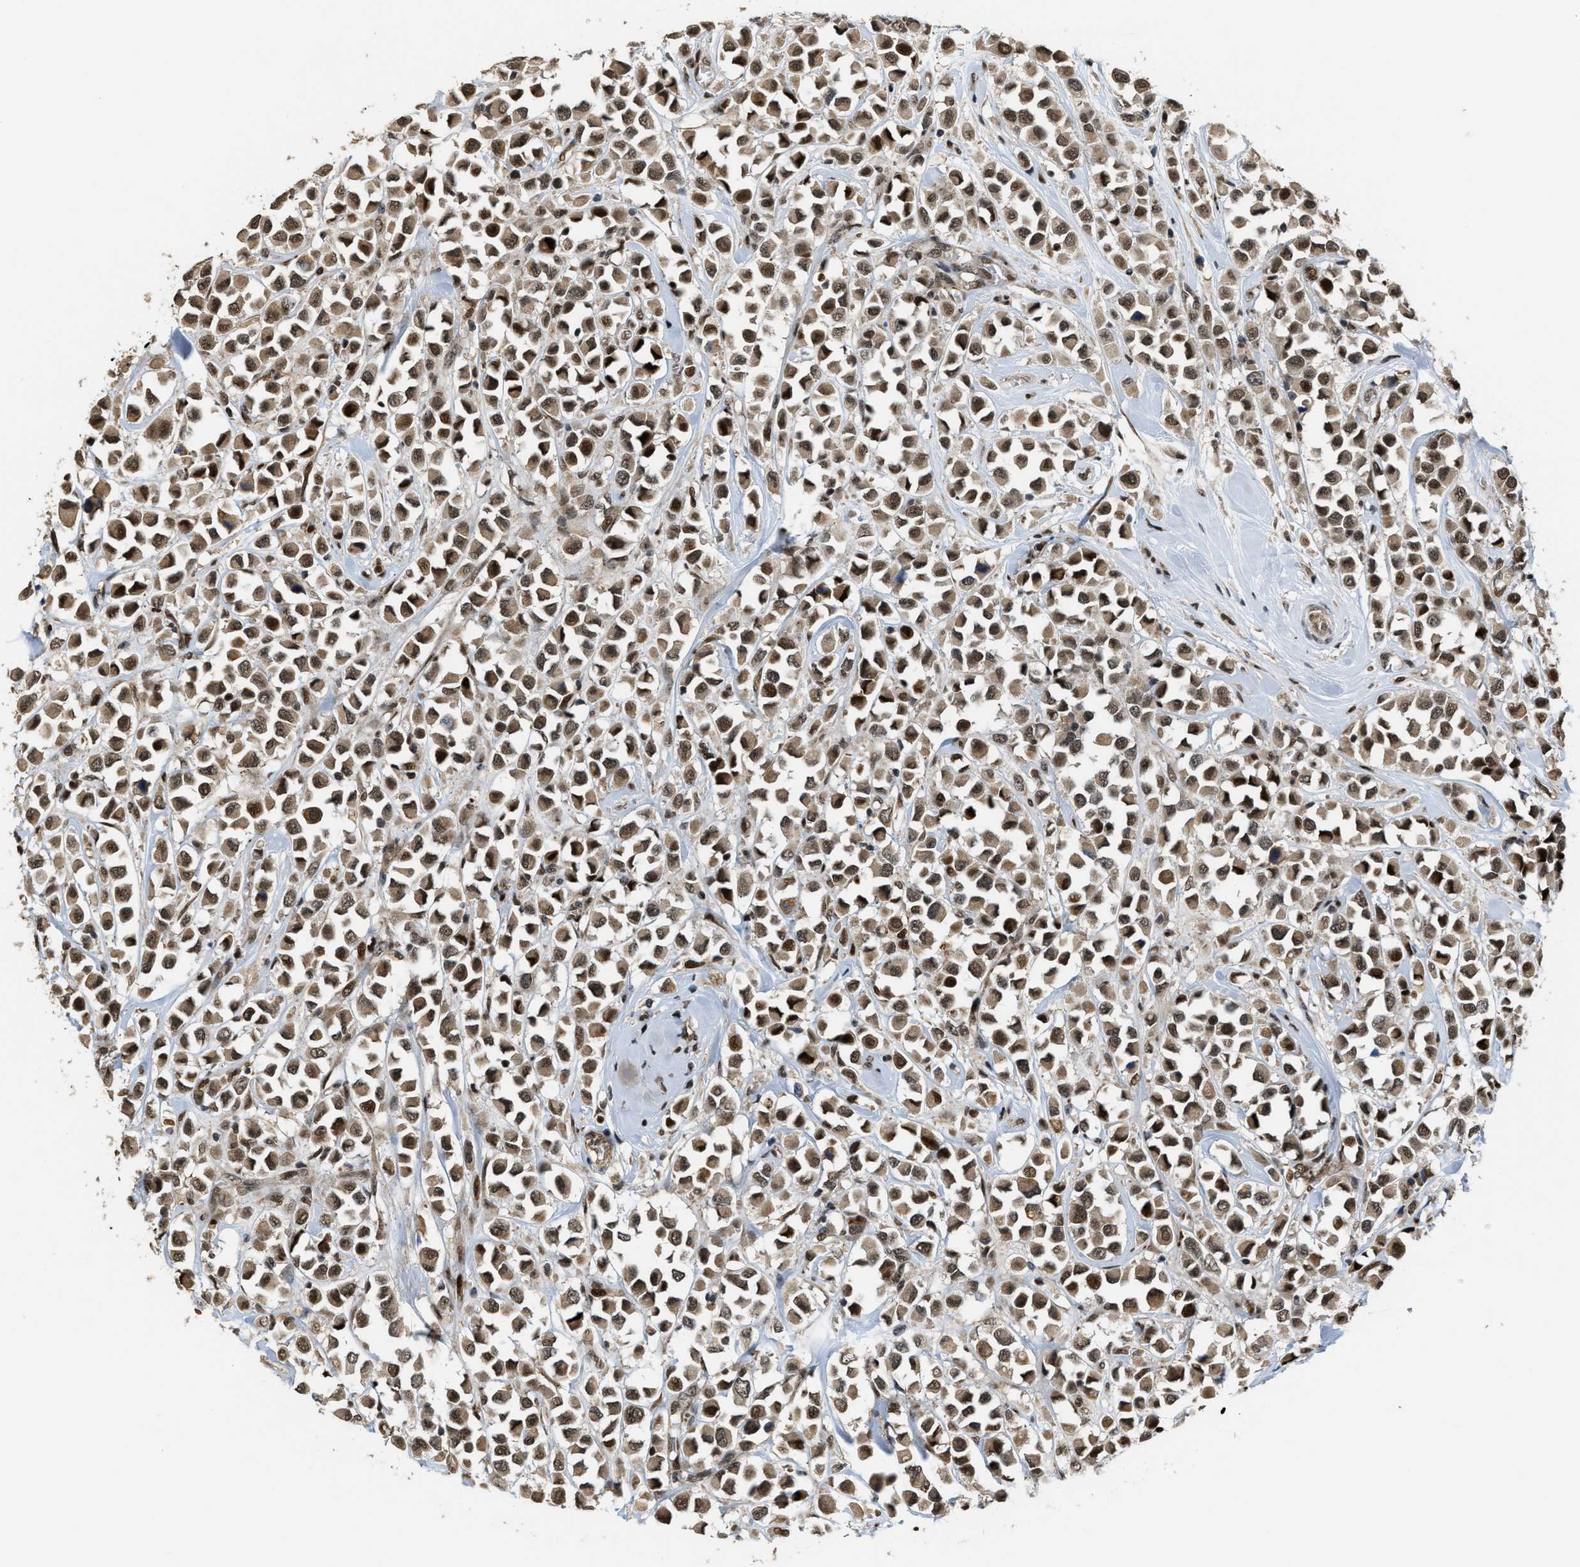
{"staining": {"intensity": "moderate", "quantity": ">75%", "location": "cytoplasmic/membranous,nuclear"}, "tissue": "breast cancer", "cell_type": "Tumor cells", "image_type": "cancer", "snomed": [{"axis": "morphology", "description": "Duct carcinoma"}, {"axis": "topography", "description": "Breast"}], "caption": "Immunohistochemistry (IHC) histopathology image of neoplastic tissue: human breast invasive ductal carcinoma stained using immunohistochemistry exhibits medium levels of moderate protein expression localized specifically in the cytoplasmic/membranous and nuclear of tumor cells, appearing as a cytoplasmic/membranous and nuclear brown color.", "gene": "SERTAD2", "patient": {"sex": "female", "age": 61}}